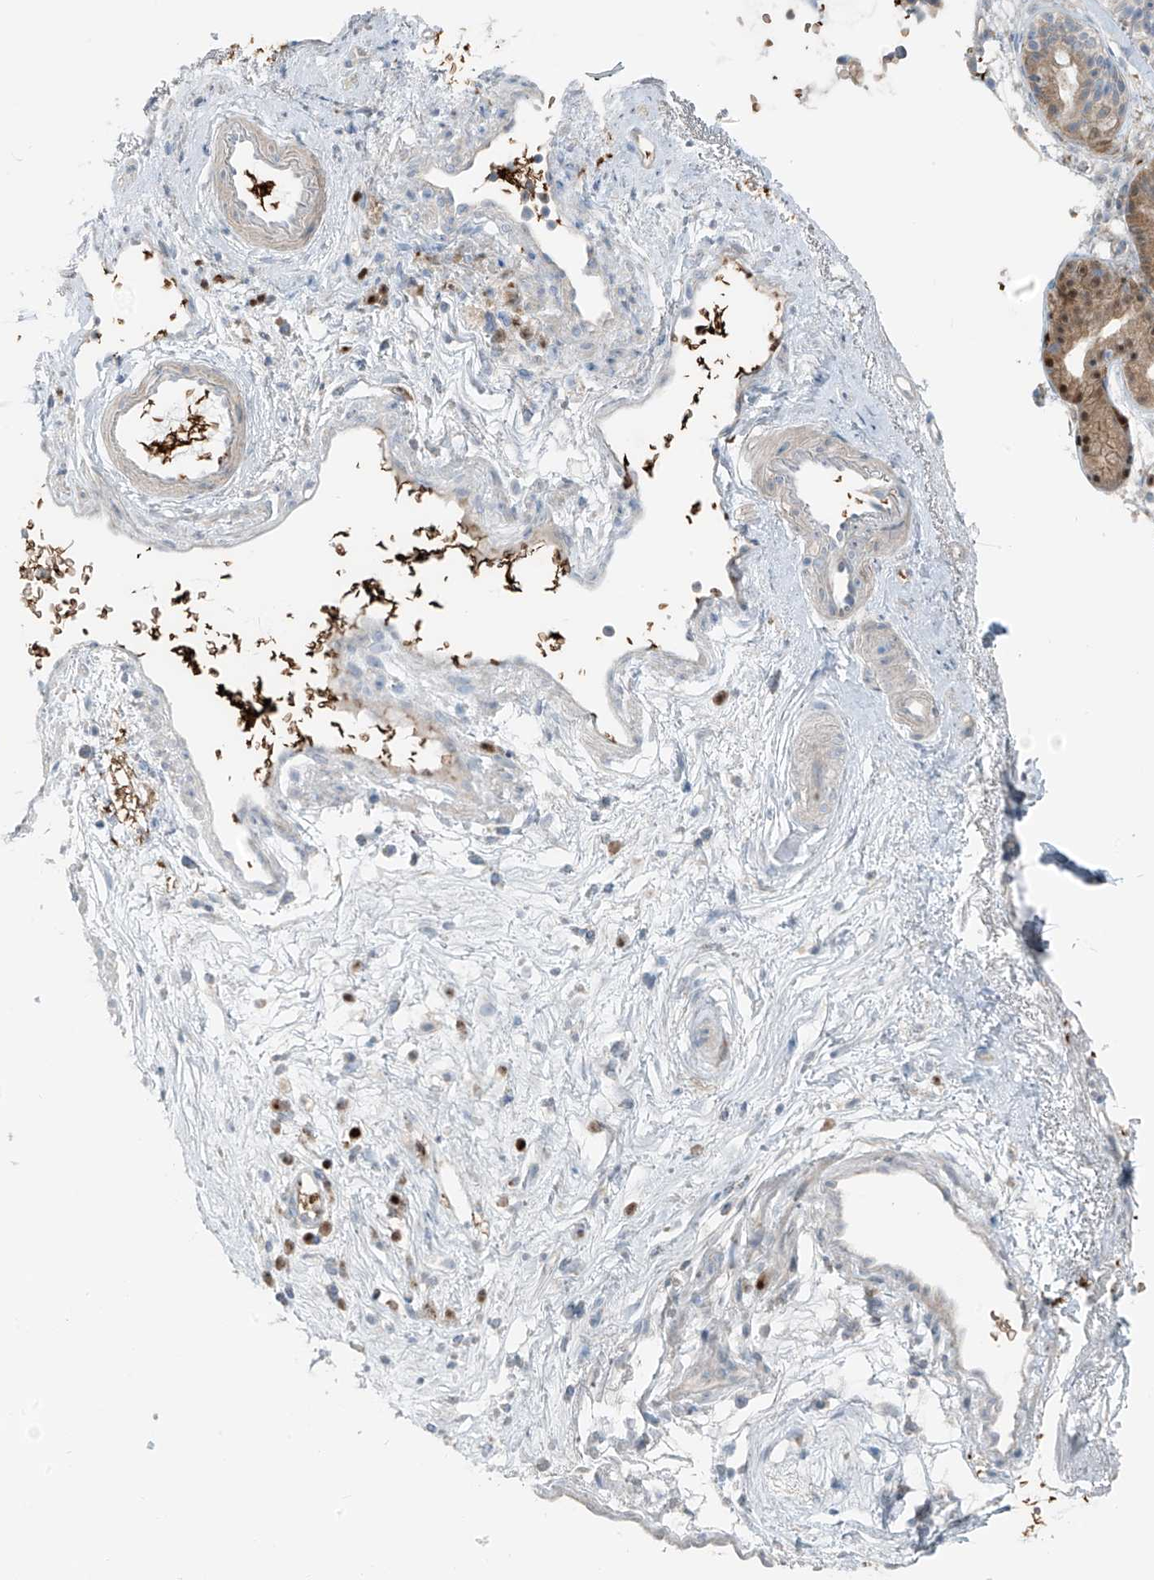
{"staining": {"intensity": "moderate", "quantity": ">75%", "location": "cytoplasmic/membranous"}, "tissue": "nasopharynx", "cell_type": "Respiratory epithelial cells", "image_type": "normal", "snomed": [{"axis": "morphology", "description": "Normal tissue, NOS"}, {"axis": "morphology", "description": "Inflammation, NOS"}, {"axis": "morphology", "description": "Malignant melanoma, Metastatic site"}, {"axis": "topography", "description": "Nasopharynx"}], "caption": "IHC image of unremarkable nasopharynx stained for a protein (brown), which reveals medium levels of moderate cytoplasmic/membranous expression in approximately >75% of respiratory epithelial cells.", "gene": "SLC12A6", "patient": {"sex": "male", "age": 70}}